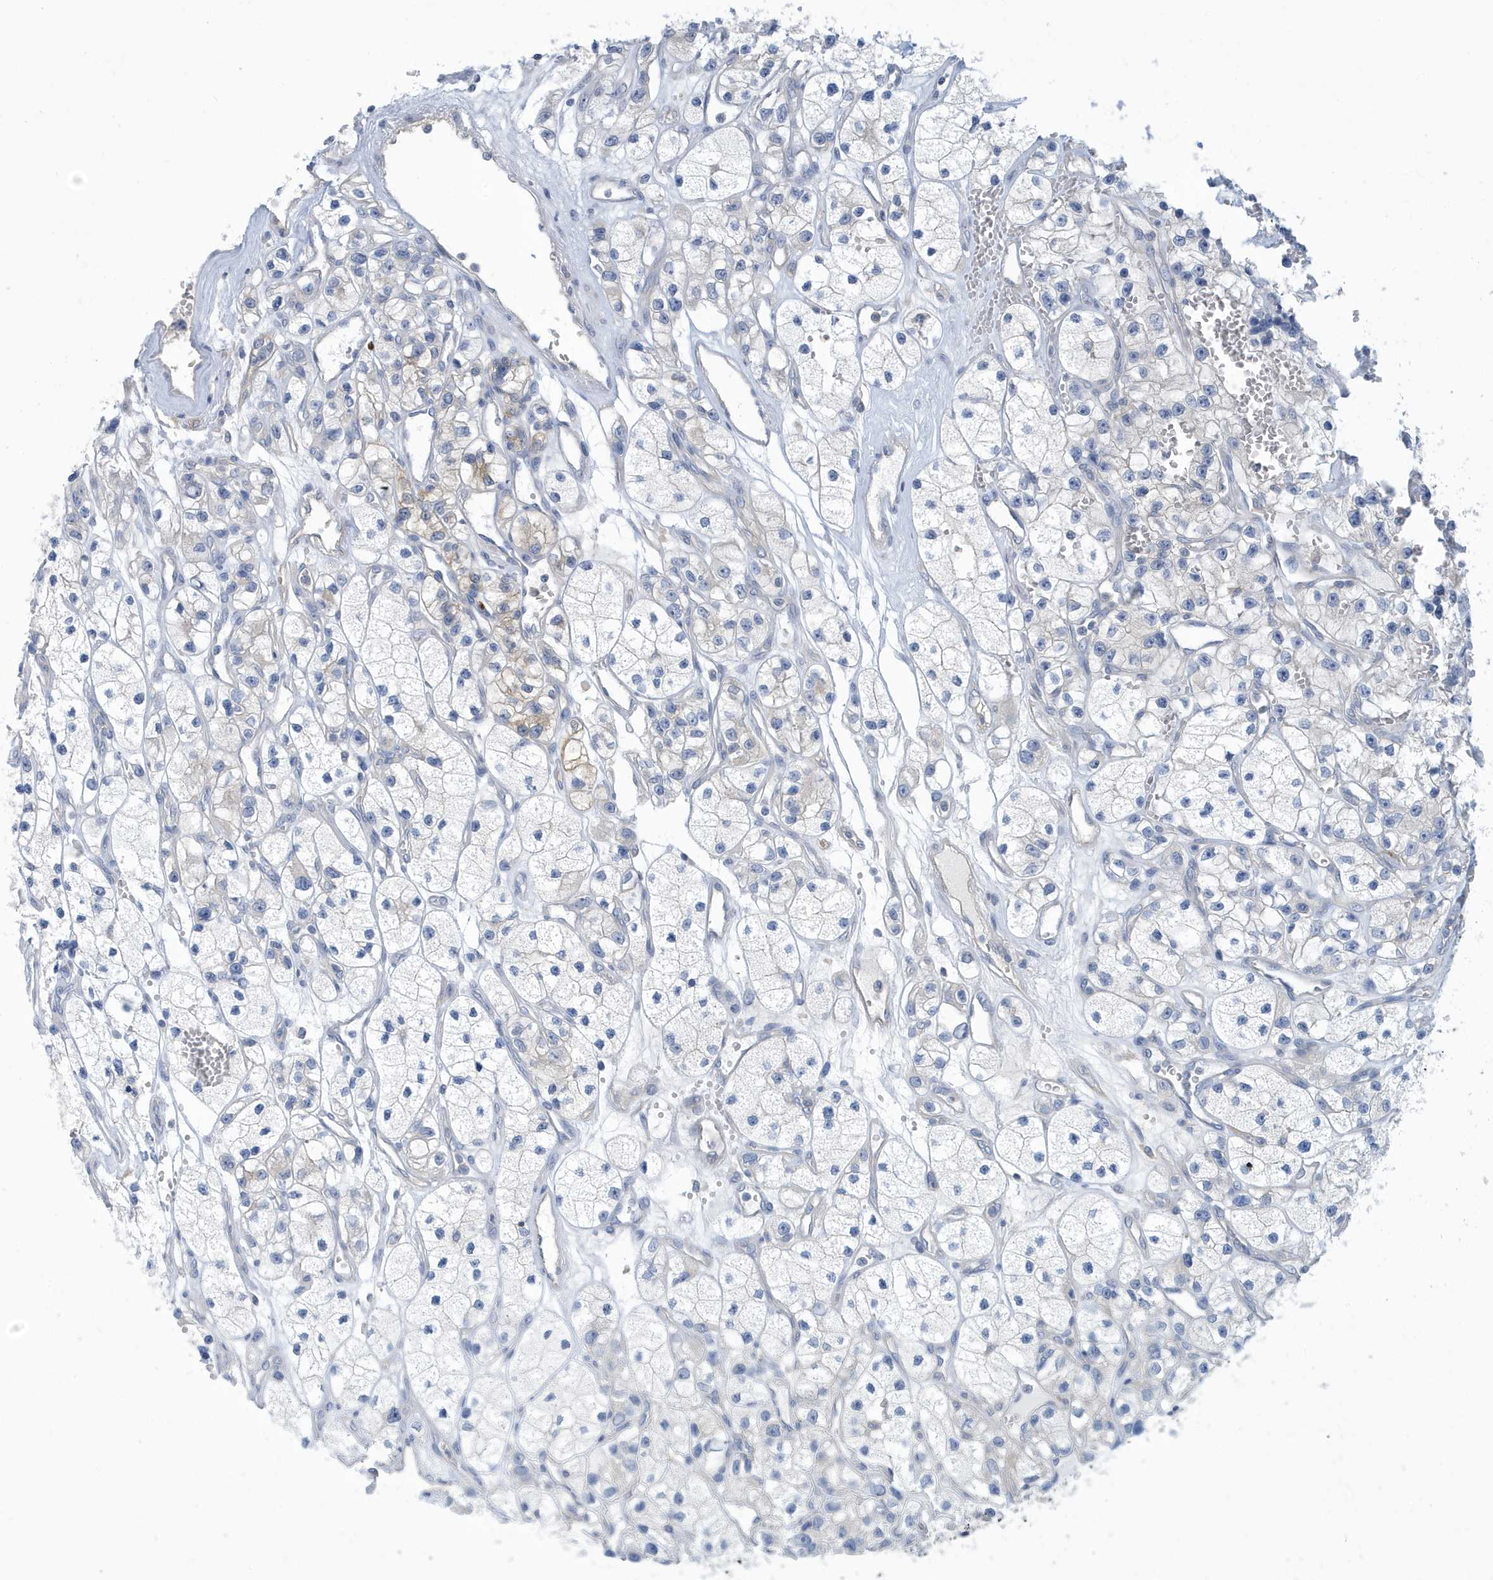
{"staining": {"intensity": "negative", "quantity": "none", "location": "none"}, "tissue": "renal cancer", "cell_type": "Tumor cells", "image_type": "cancer", "snomed": [{"axis": "morphology", "description": "Adenocarcinoma, NOS"}, {"axis": "topography", "description": "Kidney"}], "caption": "DAB (3,3'-diaminobenzidine) immunohistochemical staining of human renal adenocarcinoma displays no significant expression in tumor cells.", "gene": "VTA1", "patient": {"sex": "female", "age": 57}}